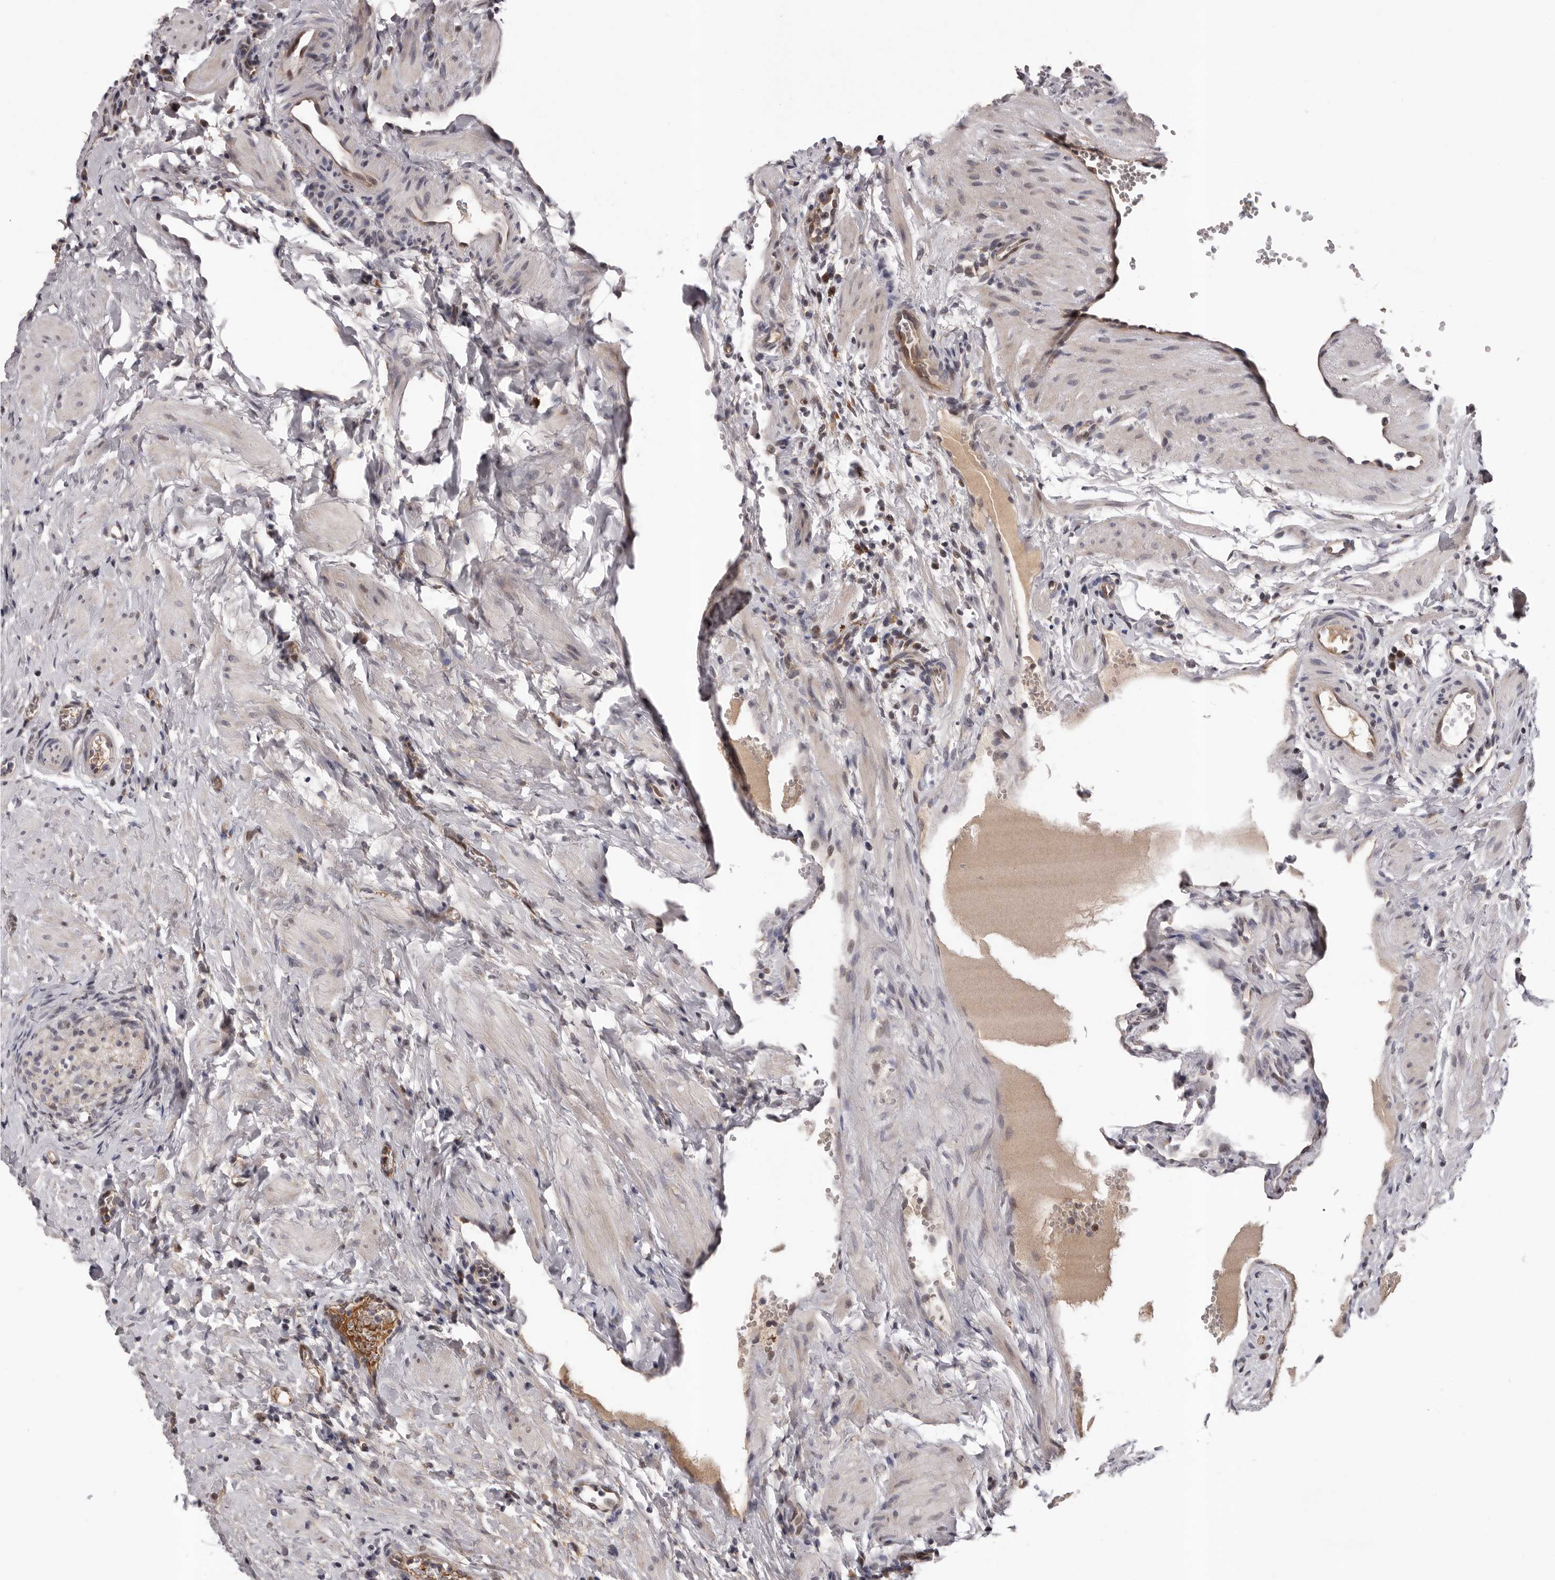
{"staining": {"intensity": "moderate", "quantity": ">75%", "location": "cytoplasmic/membranous,nuclear"}, "tissue": "ovary", "cell_type": "Follicle cells", "image_type": "normal", "snomed": [{"axis": "morphology", "description": "Normal tissue, NOS"}, {"axis": "morphology", "description": "Cyst, NOS"}, {"axis": "topography", "description": "Ovary"}], "caption": "Immunohistochemical staining of normal ovary shows medium levels of moderate cytoplasmic/membranous,nuclear expression in approximately >75% of follicle cells.", "gene": "MED8", "patient": {"sex": "female", "age": 33}}